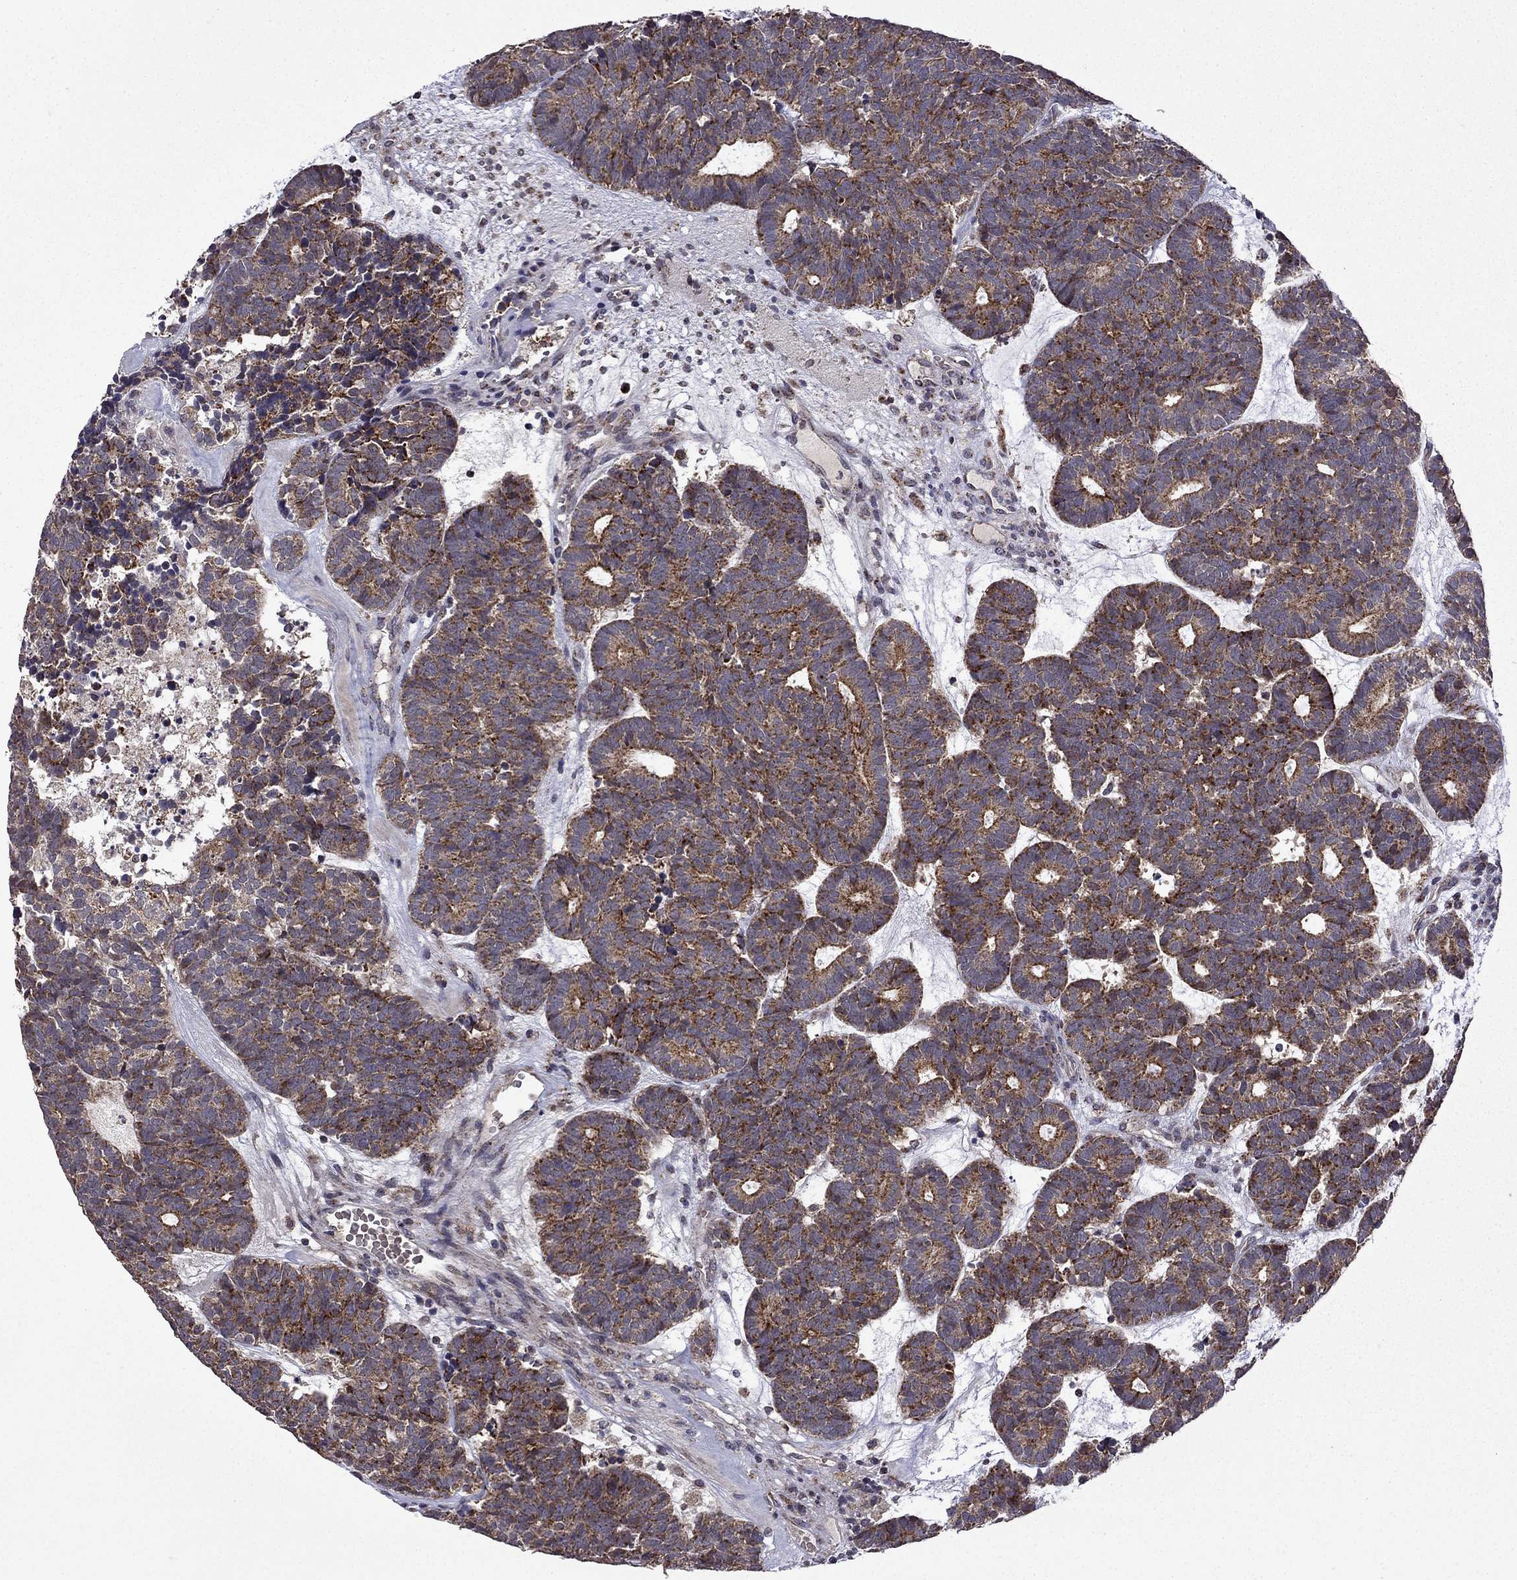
{"staining": {"intensity": "strong", "quantity": "<25%", "location": "cytoplasmic/membranous"}, "tissue": "head and neck cancer", "cell_type": "Tumor cells", "image_type": "cancer", "snomed": [{"axis": "morphology", "description": "Adenocarcinoma, NOS"}, {"axis": "topography", "description": "Head-Neck"}], "caption": "High-magnification brightfield microscopy of head and neck cancer (adenocarcinoma) stained with DAB (brown) and counterstained with hematoxylin (blue). tumor cells exhibit strong cytoplasmic/membranous staining is appreciated in about<25% of cells.", "gene": "TAB2", "patient": {"sex": "female", "age": 81}}